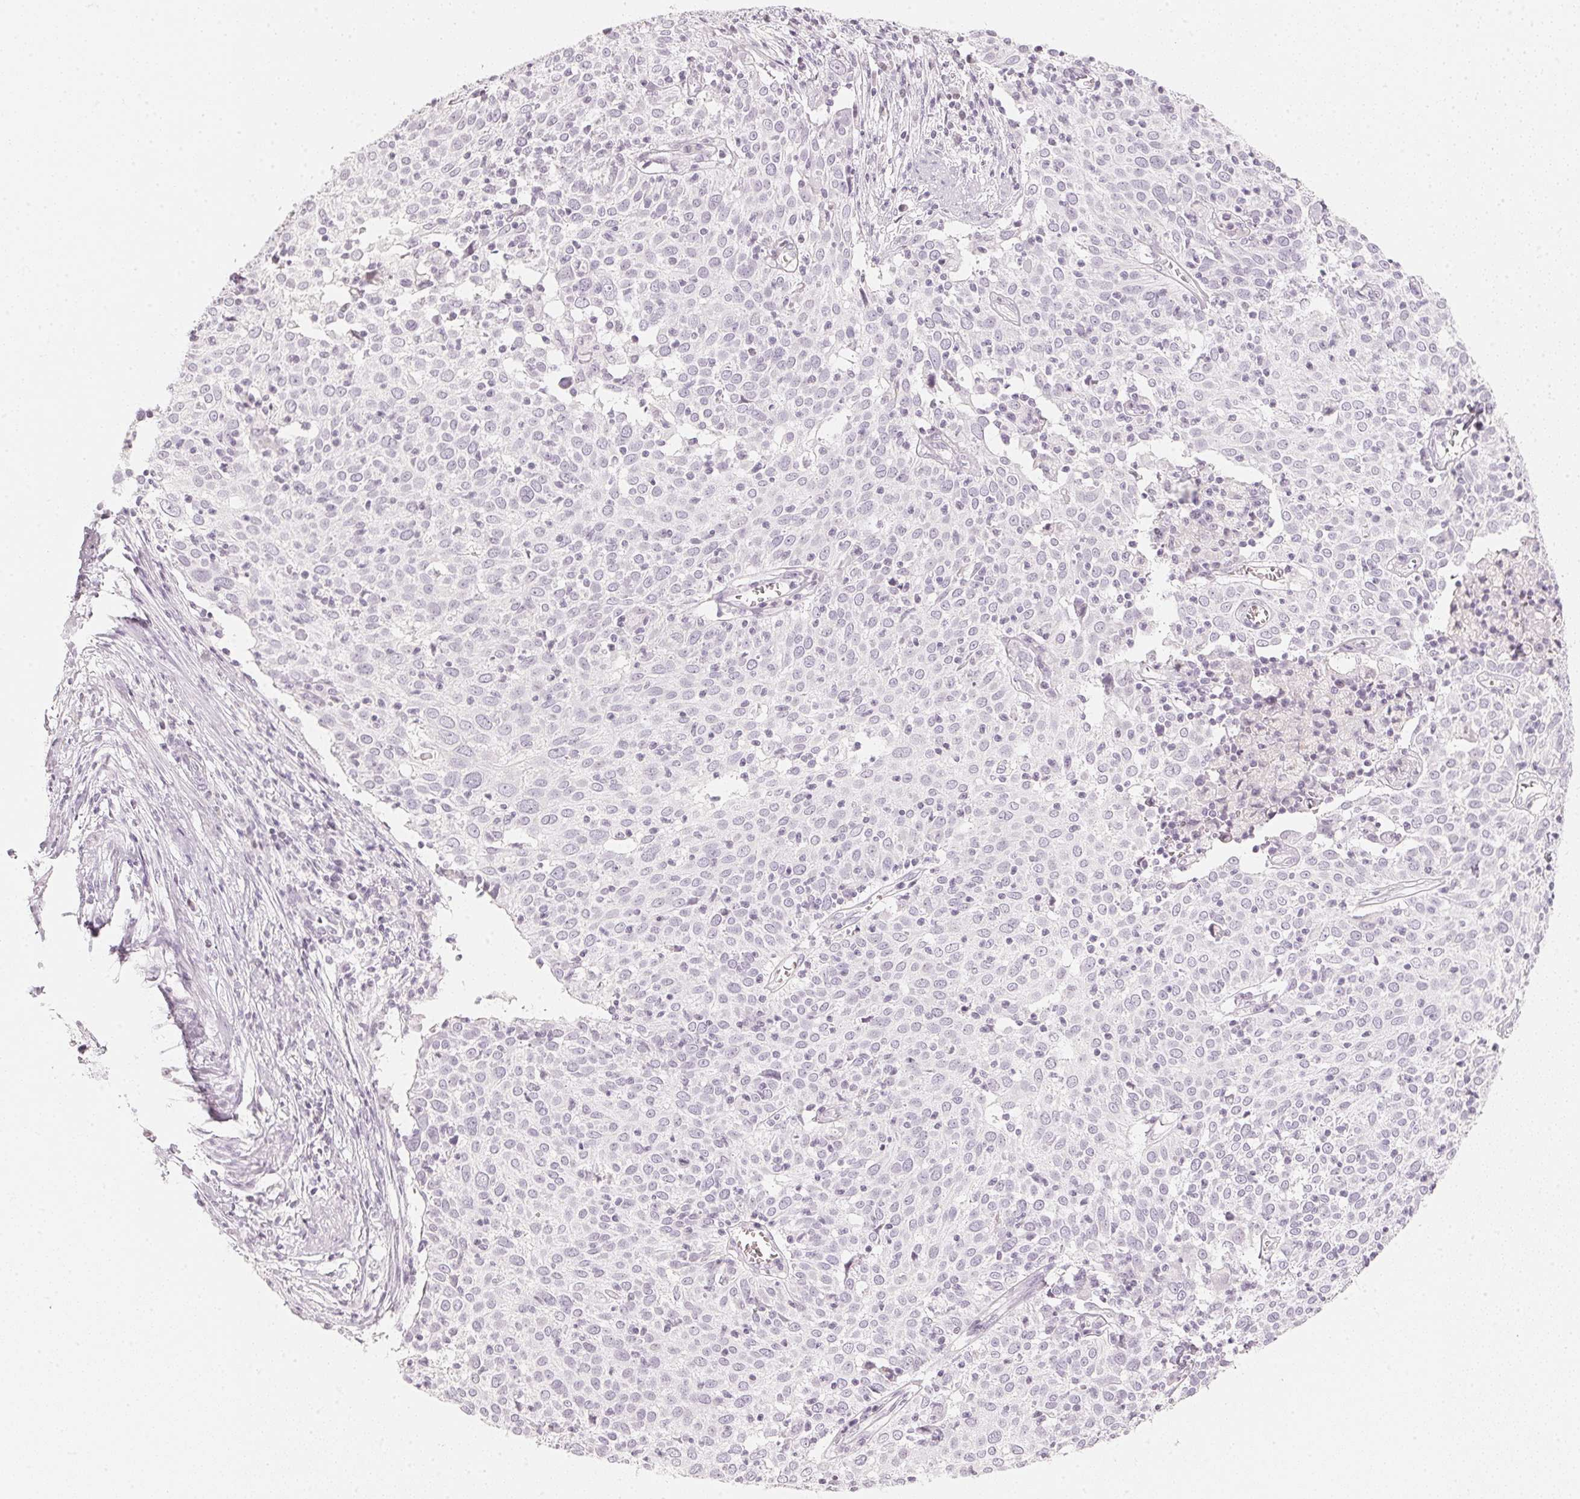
{"staining": {"intensity": "negative", "quantity": "none", "location": "none"}, "tissue": "cervical cancer", "cell_type": "Tumor cells", "image_type": "cancer", "snomed": [{"axis": "morphology", "description": "Squamous cell carcinoma, NOS"}, {"axis": "topography", "description": "Cervix"}], "caption": "Cervical squamous cell carcinoma was stained to show a protein in brown. There is no significant positivity in tumor cells.", "gene": "SLC22A8", "patient": {"sex": "female", "age": 39}}